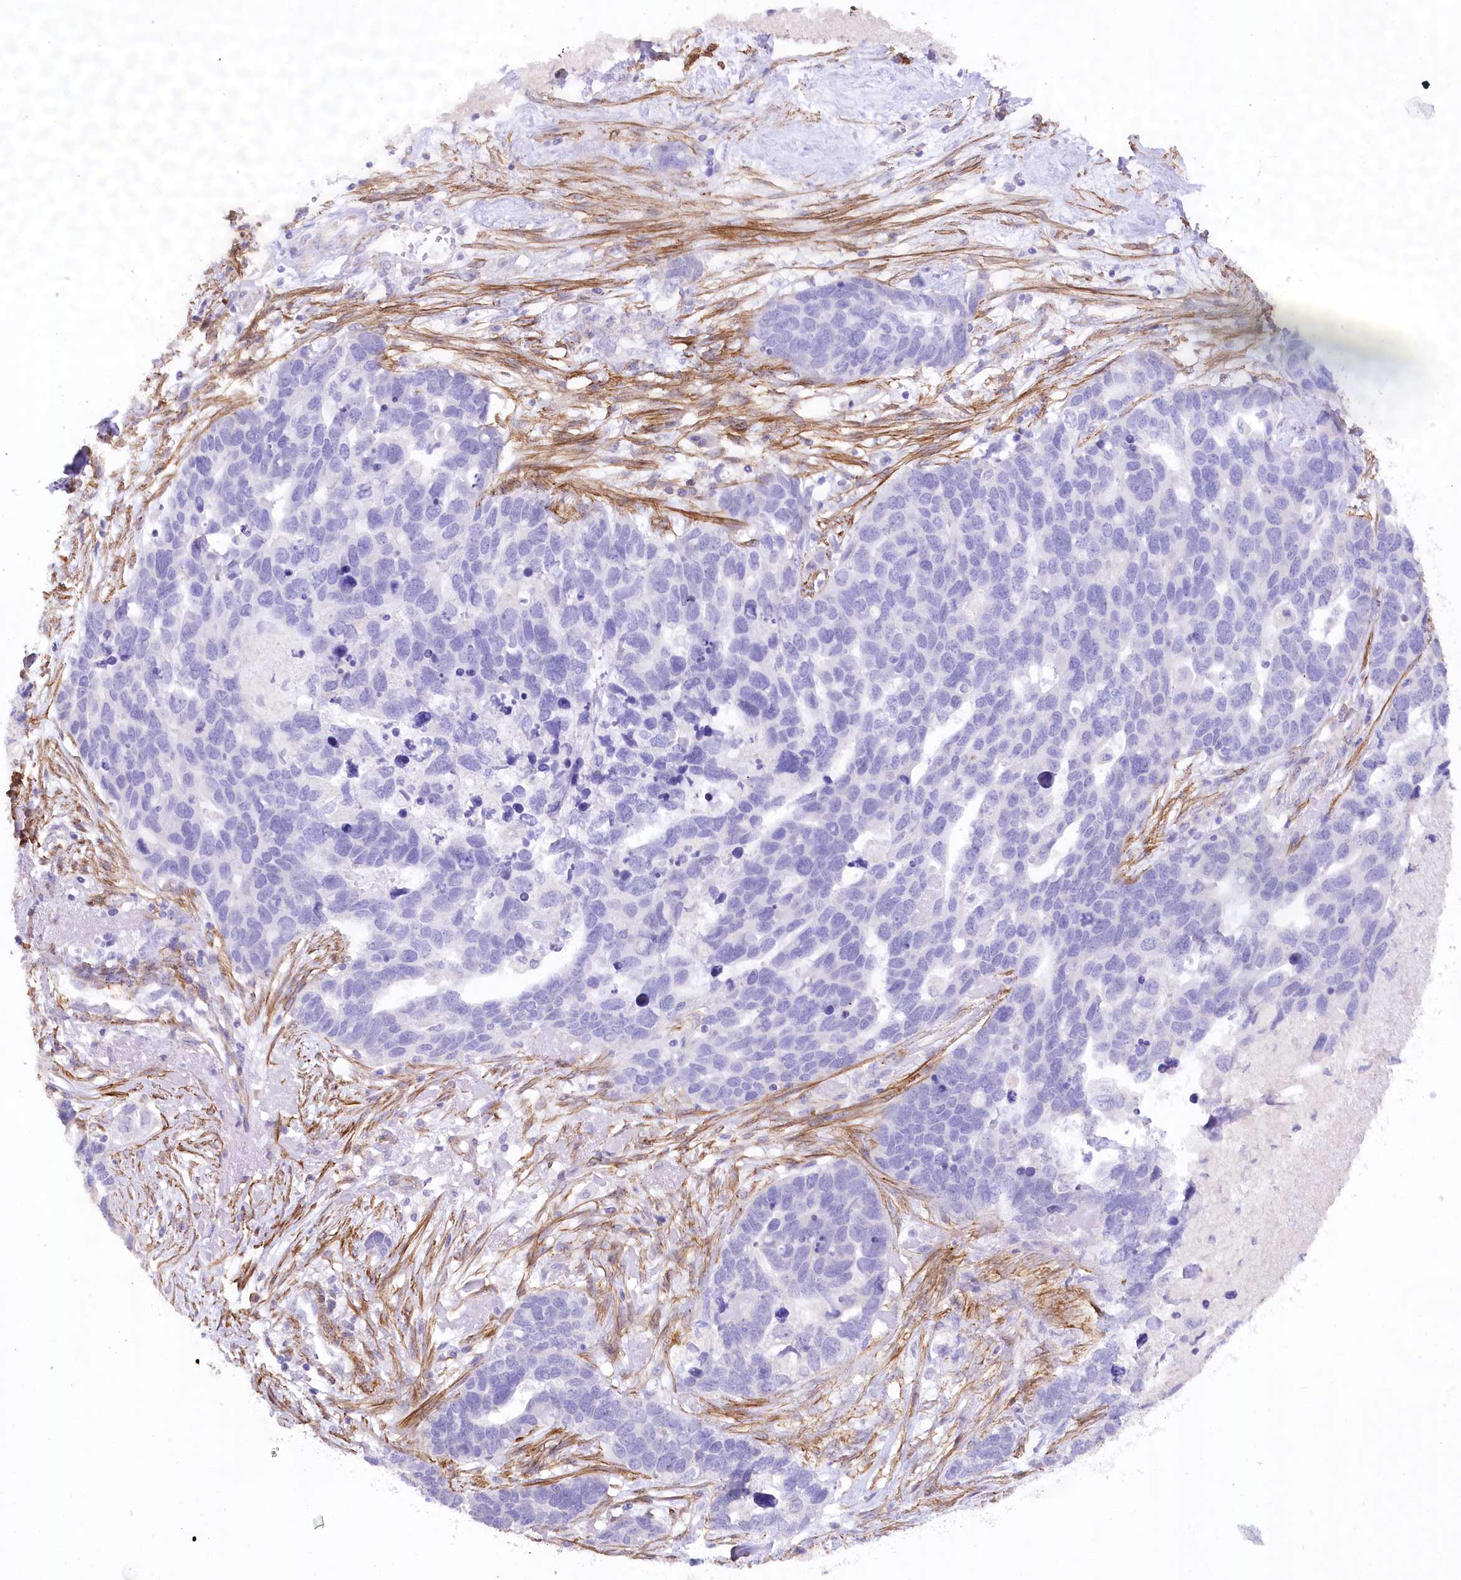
{"staining": {"intensity": "negative", "quantity": "none", "location": "none"}, "tissue": "ovarian cancer", "cell_type": "Tumor cells", "image_type": "cancer", "snomed": [{"axis": "morphology", "description": "Cystadenocarcinoma, serous, NOS"}, {"axis": "topography", "description": "Ovary"}], "caption": "This photomicrograph is of ovarian cancer stained with immunohistochemistry (IHC) to label a protein in brown with the nuclei are counter-stained blue. There is no expression in tumor cells.", "gene": "SYNPO2", "patient": {"sex": "female", "age": 54}}